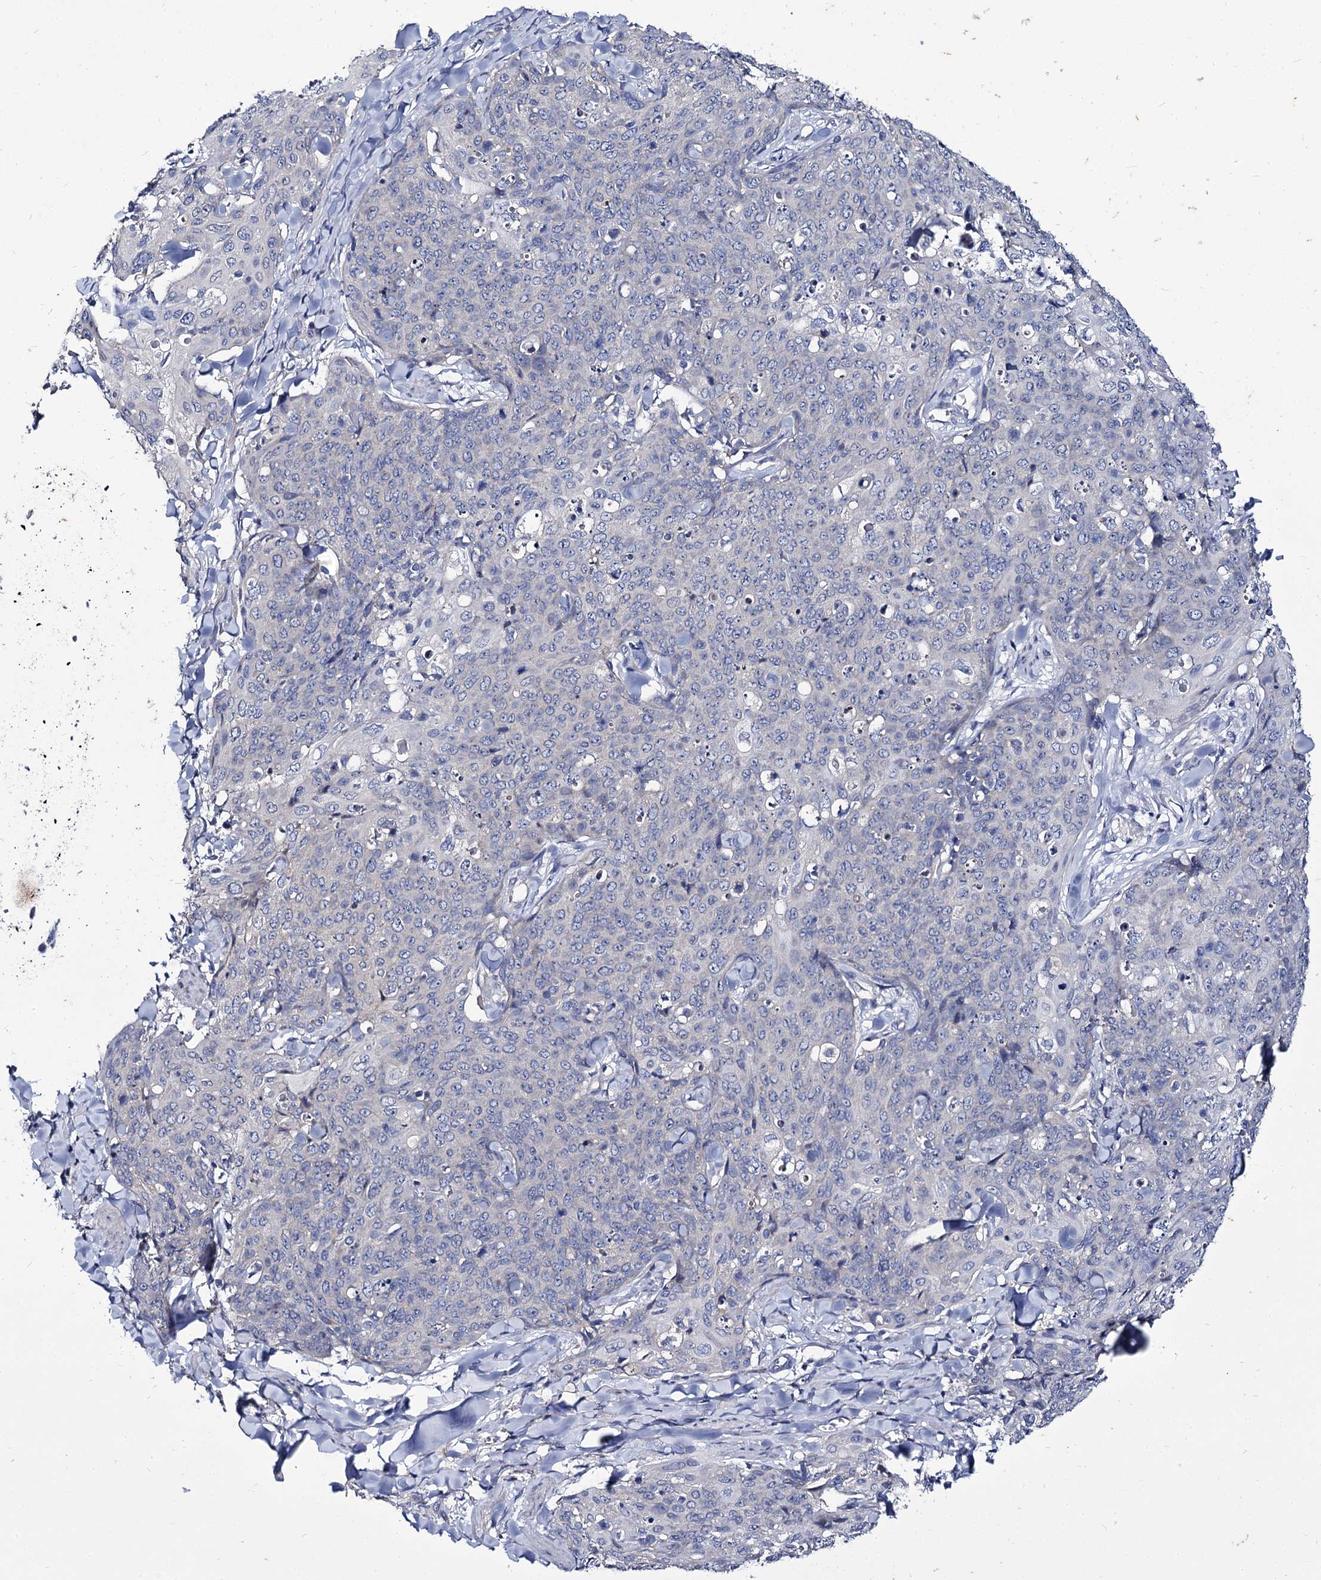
{"staining": {"intensity": "negative", "quantity": "none", "location": "none"}, "tissue": "skin cancer", "cell_type": "Tumor cells", "image_type": "cancer", "snomed": [{"axis": "morphology", "description": "Squamous cell carcinoma, NOS"}, {"axis": "topography", "description": "Skin"}, {"axis": "topography", "description": "Vulva"}], "caption": "Human squamous cell carcinoma (skin) stained for a protein using IHC demonstrates no positivity in tumor cells.", "gene": "PANX2", "patient": {"sex": "female", "age": 85}}